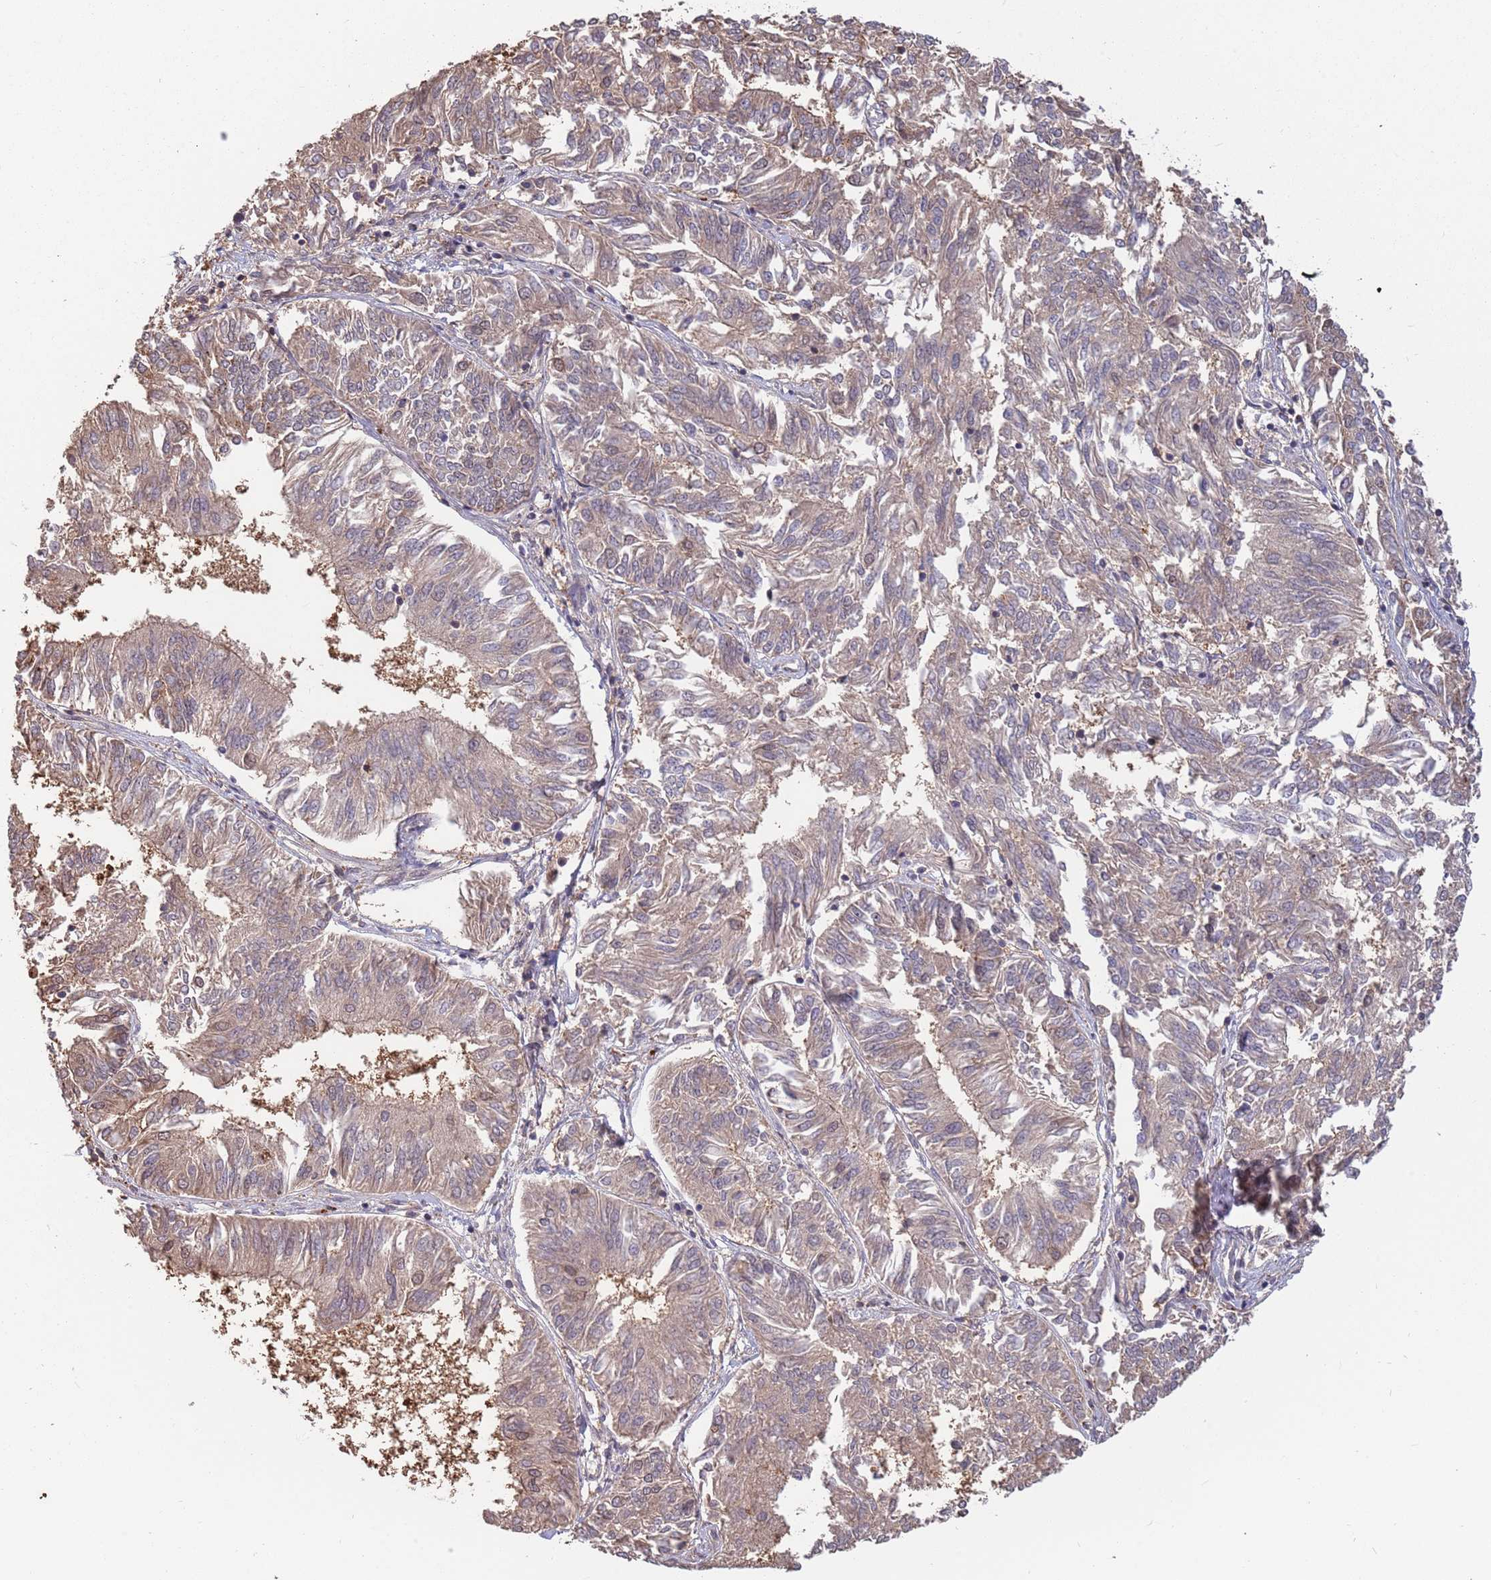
{"staining": {"intensity": "weak", "quantity": "25%-75%", "location": "cytoplasmic/membranous"}, "tissue": "endometrial cancer", "cell_type": "Tumor cells", "image_type": "cancer", "snomed": [{"axis": "morphology", "description": "Adenocarcinoma, NOS"}, {"axis": "topography", "description": "Endometrium"}], "caption": "Adenocarcinoma (endometrial) stained with IHC demonstrates weak cytoplasmic/membranous staining in approximately 25%-75% of tumor cells. The protein of interest is shown in brown color, while the nuclei are stained blue.", "gene": "SALL1", "patient": {"sex": "female", "age": 58}}